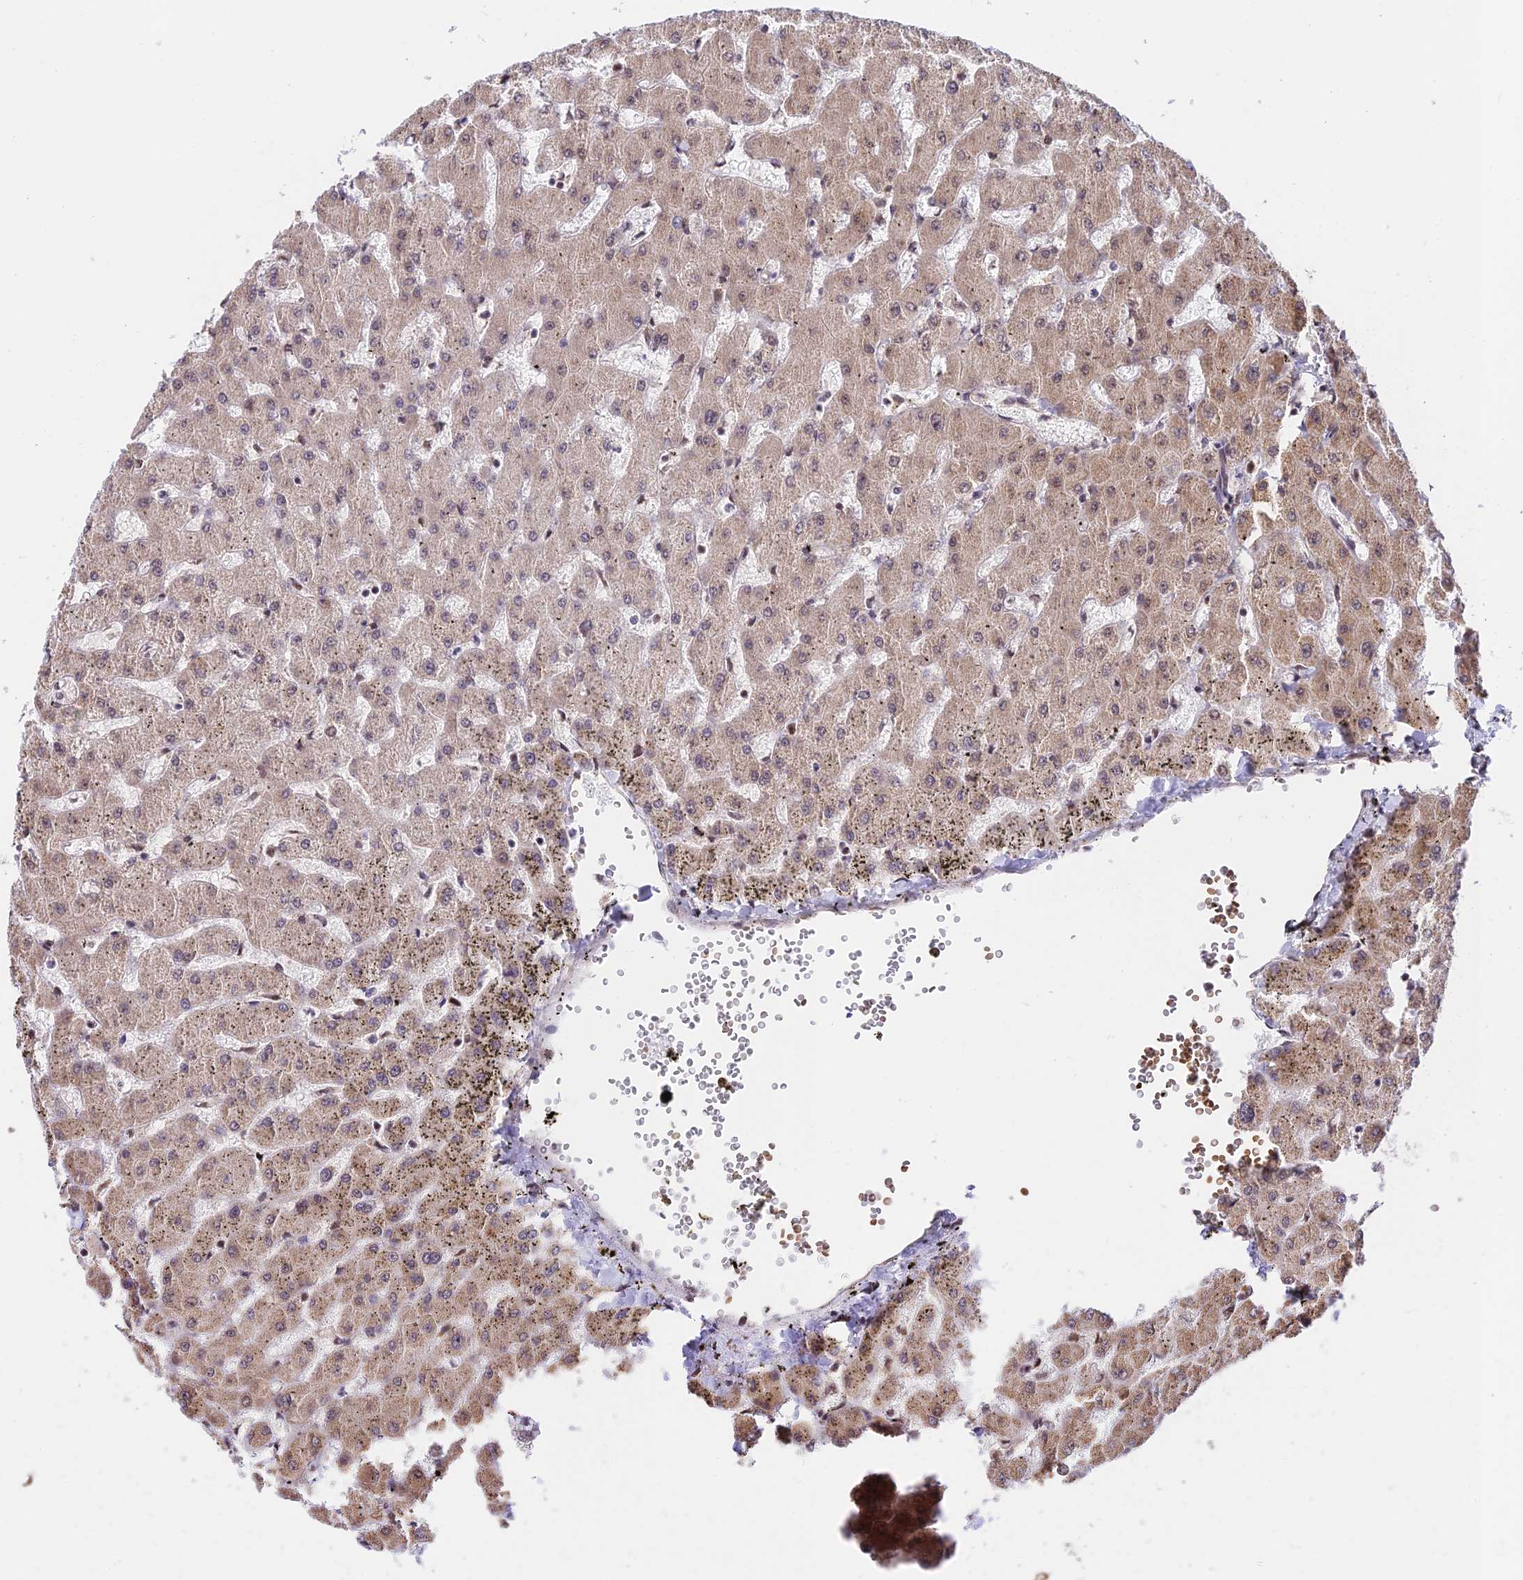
{"staining": {"intensity": "moderate", "quantity": ">75%", "location": "nuclear"}, "tissue": "liver", "cell_type": "Cholangiocytes", "image_type": "normal", "snomed": [{"axis": "morphology", "description": "Normal tissue, NOS"}, {"axis": "topography", "description": "Liver"}], "caption": "High-magnification brightfield microscopy of benign liver stained with DAB (3,3'-diaminobenzidine) (brown) and counterstained with hematoxylin (blue). cholangiocytes exhibit moderate nuclear staining is seen in about>75% of cells. The protein of interest is shown in brown color, while the nuclei are stained blue.", "gene": "RBM42", "patient": {"sex": "female", "age": 63}}